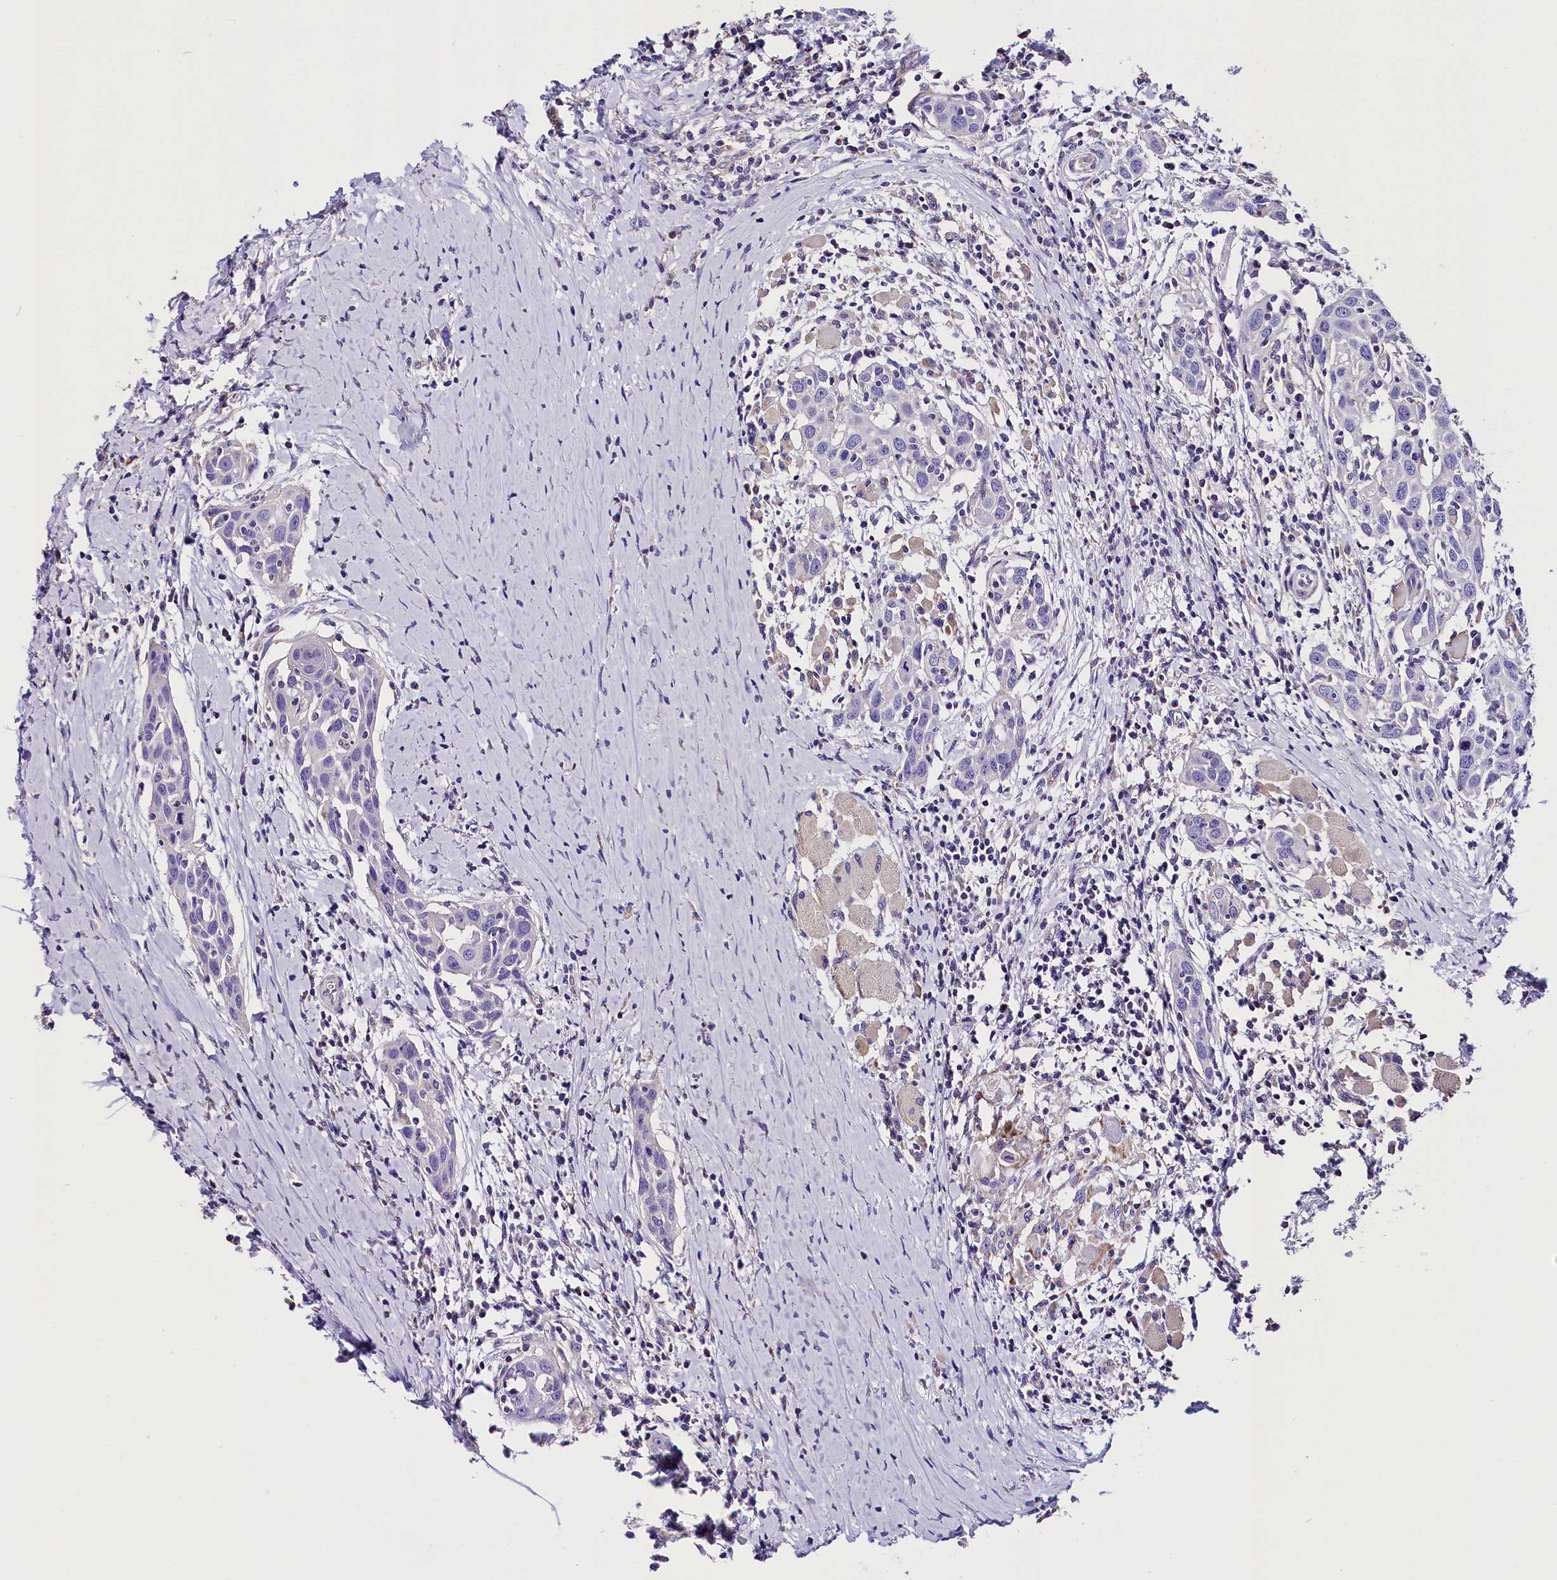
{"staining": {"intensity": "negative", "quantity": "none", "location": "none"}, "tissue": "head and neck cancer", "cell_type": "Tumor cells", "image_type": "cancer", "snomed": [{"axis": "morphology", "description": "Squamous cell carcinoma, NOS"}, {"axis": "topography", "description": "Oral tissue"}, {"axis": "topography", "description": "Head-Neck"}], "caption": "The histopathology image shows no staining of tumor cells in head and neck cancer.", "gene": "ACAA2", "patient": {"sex": "female", "age": 50}}